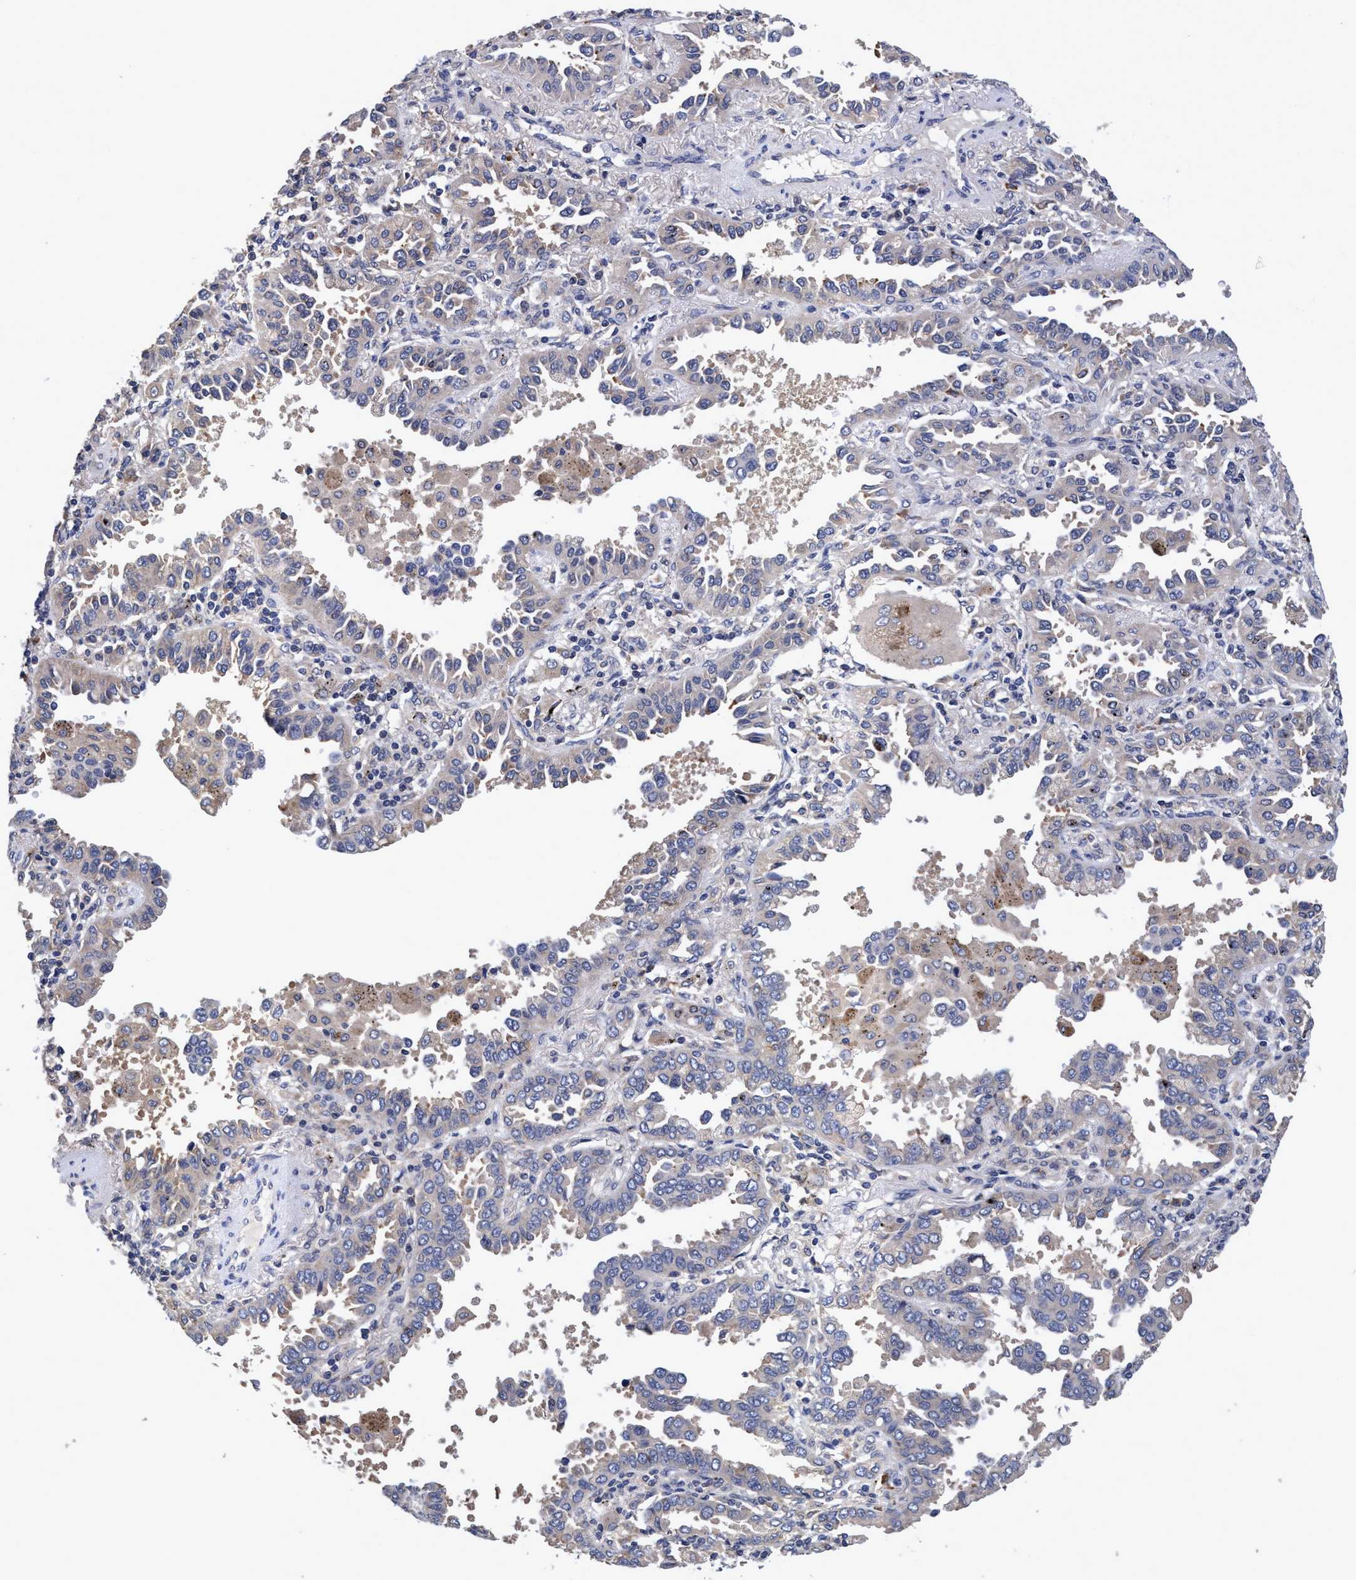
{"staining": {"intensity": "negative", "quantity": "none", "location": "none"}, "tissue": "lung cancer", "cell_type": "Tumor cells", "image_type": "cancer", "snomed": [{"axis": "morphology", "description": "Normal tissue, NOS"}, {"axis": "morphology", "description": "Adenocarcinoma, NOS"}, {"axis": "topography", "description": "Lung"}], "caption": "Immunohistochemistry of lung adenocarcinoma displays no expression in tumor cells.", "gene": "CALCOCO2", "patient": {"sex": "male", "age": 59}}